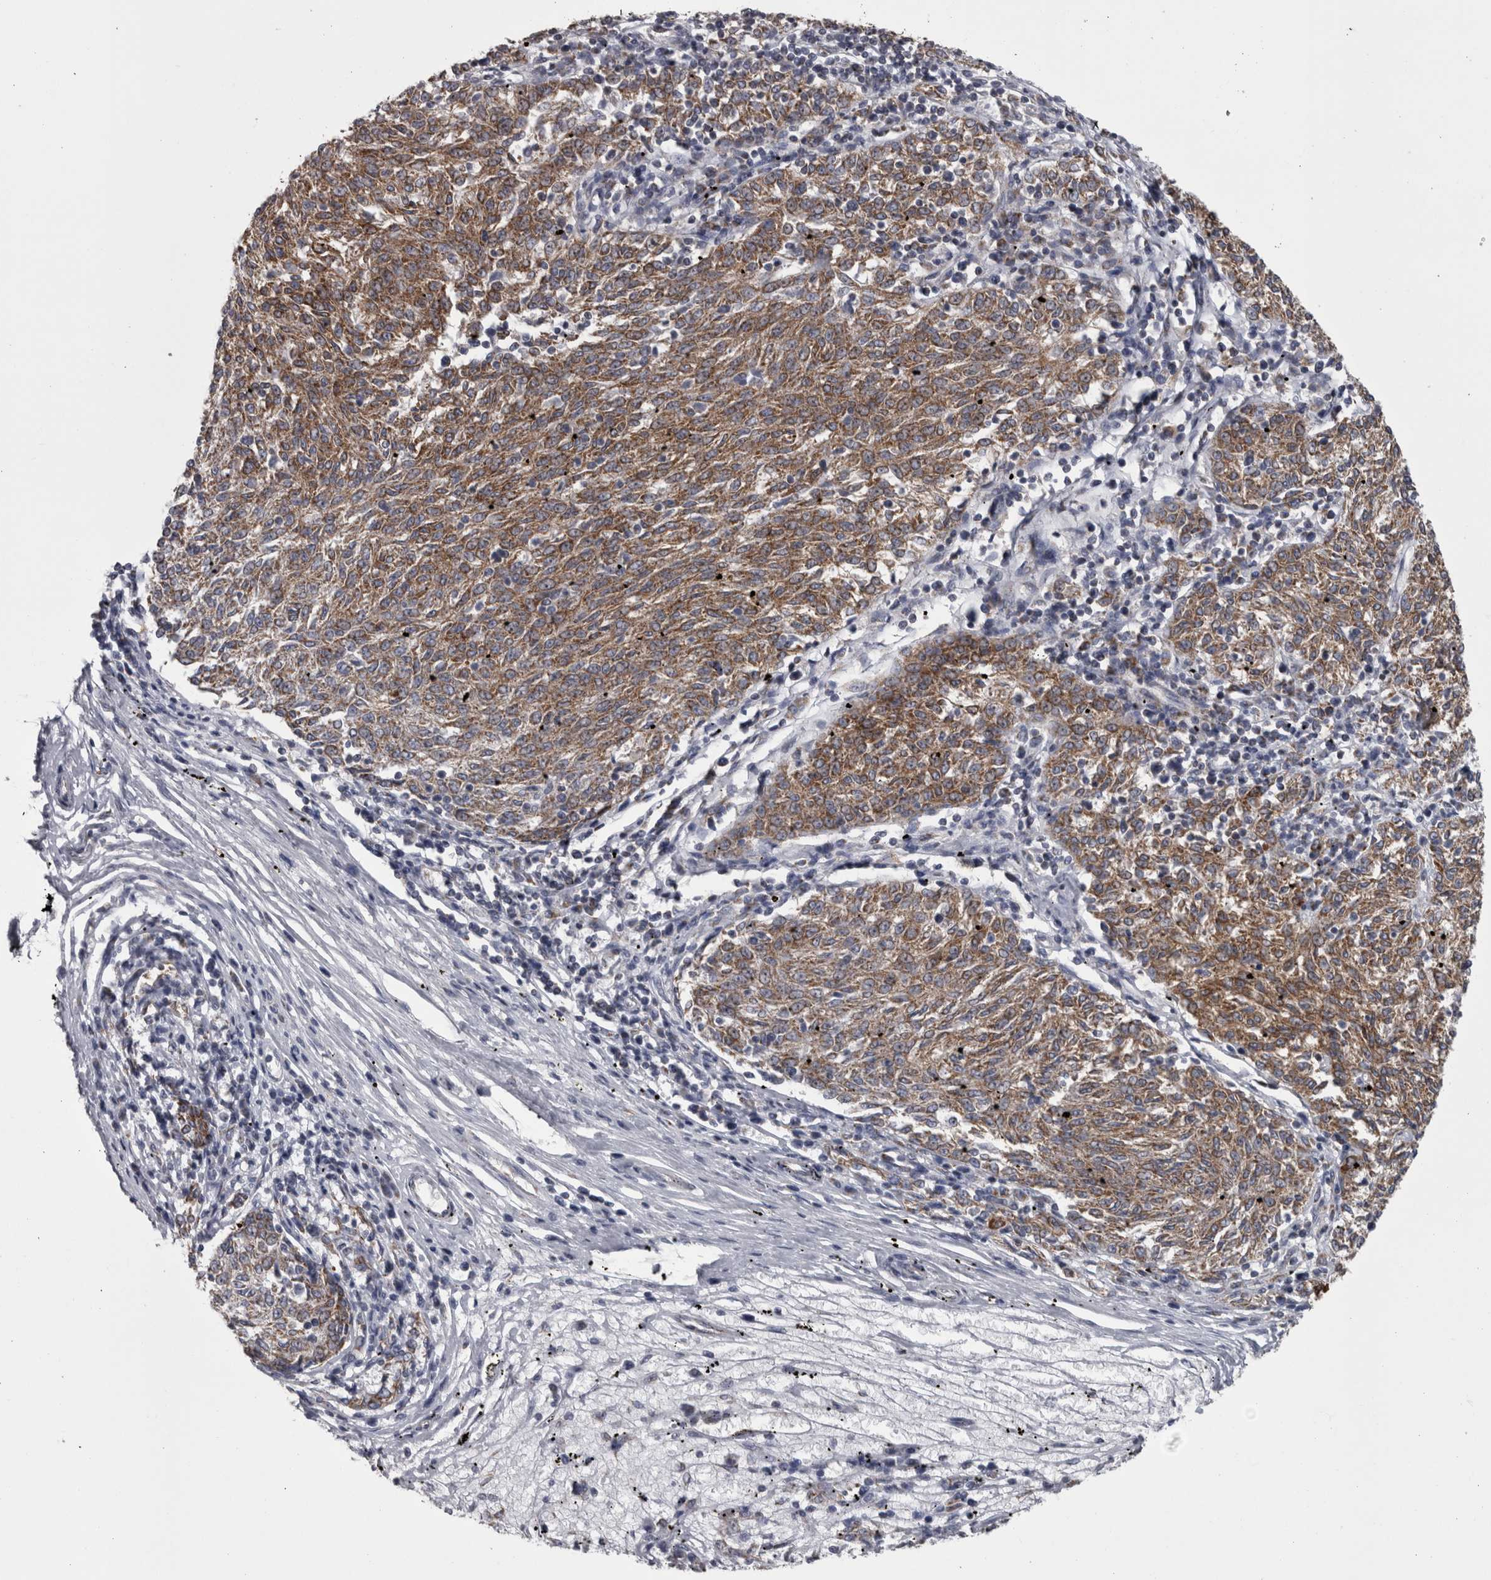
{"staining": {"intensity": "moderate", "quantity": ">75%", "location": "cytoplasmic/membranous"}, "tissue": "melanoma", "cell_type": "Tumor cells", "image_type": "cancer", "snomed": [{"axis": "morphology", "description": "Malignant melanoma, NOS"}, {"axis": "topography", "description": "Skin"}], "caption": "Protein staining reveals moderate cytoplasmic/membranous positivity in about >75% of tumor cells in melanoma.", "gene": "DBT", "patient": {"sex": "female", "age": 72}}